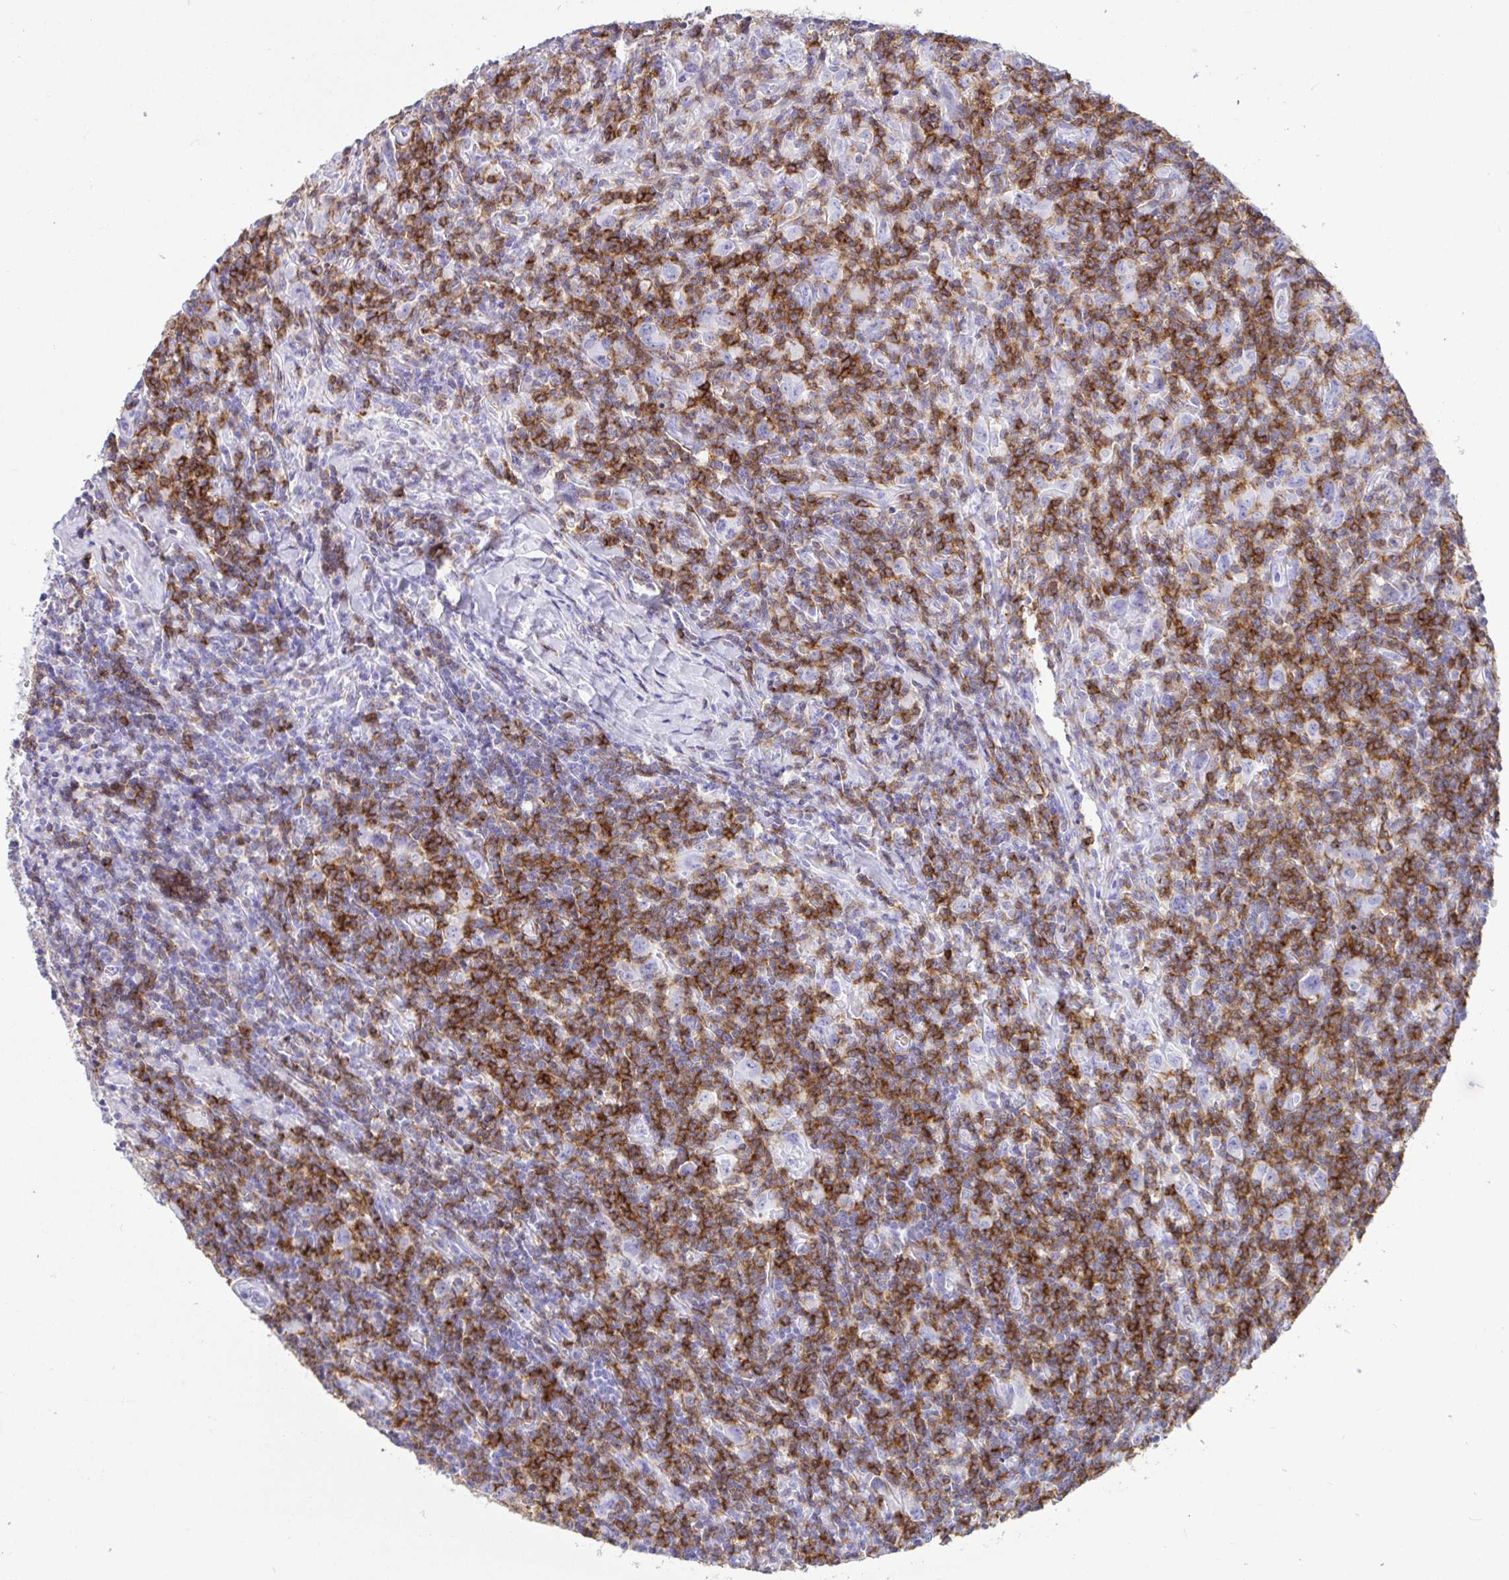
{"staining": {"intensity": "negative", "quantity": "none", "location": "none"}, "tissue": "lymphoma", "cell_type": "Tumor cells", "image_type": "cancer", "snomed": [{"axis": "morphology", "description": "Hodgkin's disease, NOS"}, {"axis": "topography", "description": "Lymph node"}], "caption": "Human lymphoma stained for a protein using IHC shows no positivity in tumor cells.", "gene": "CD5", "patient": {"sex": "female", "age": 18}}